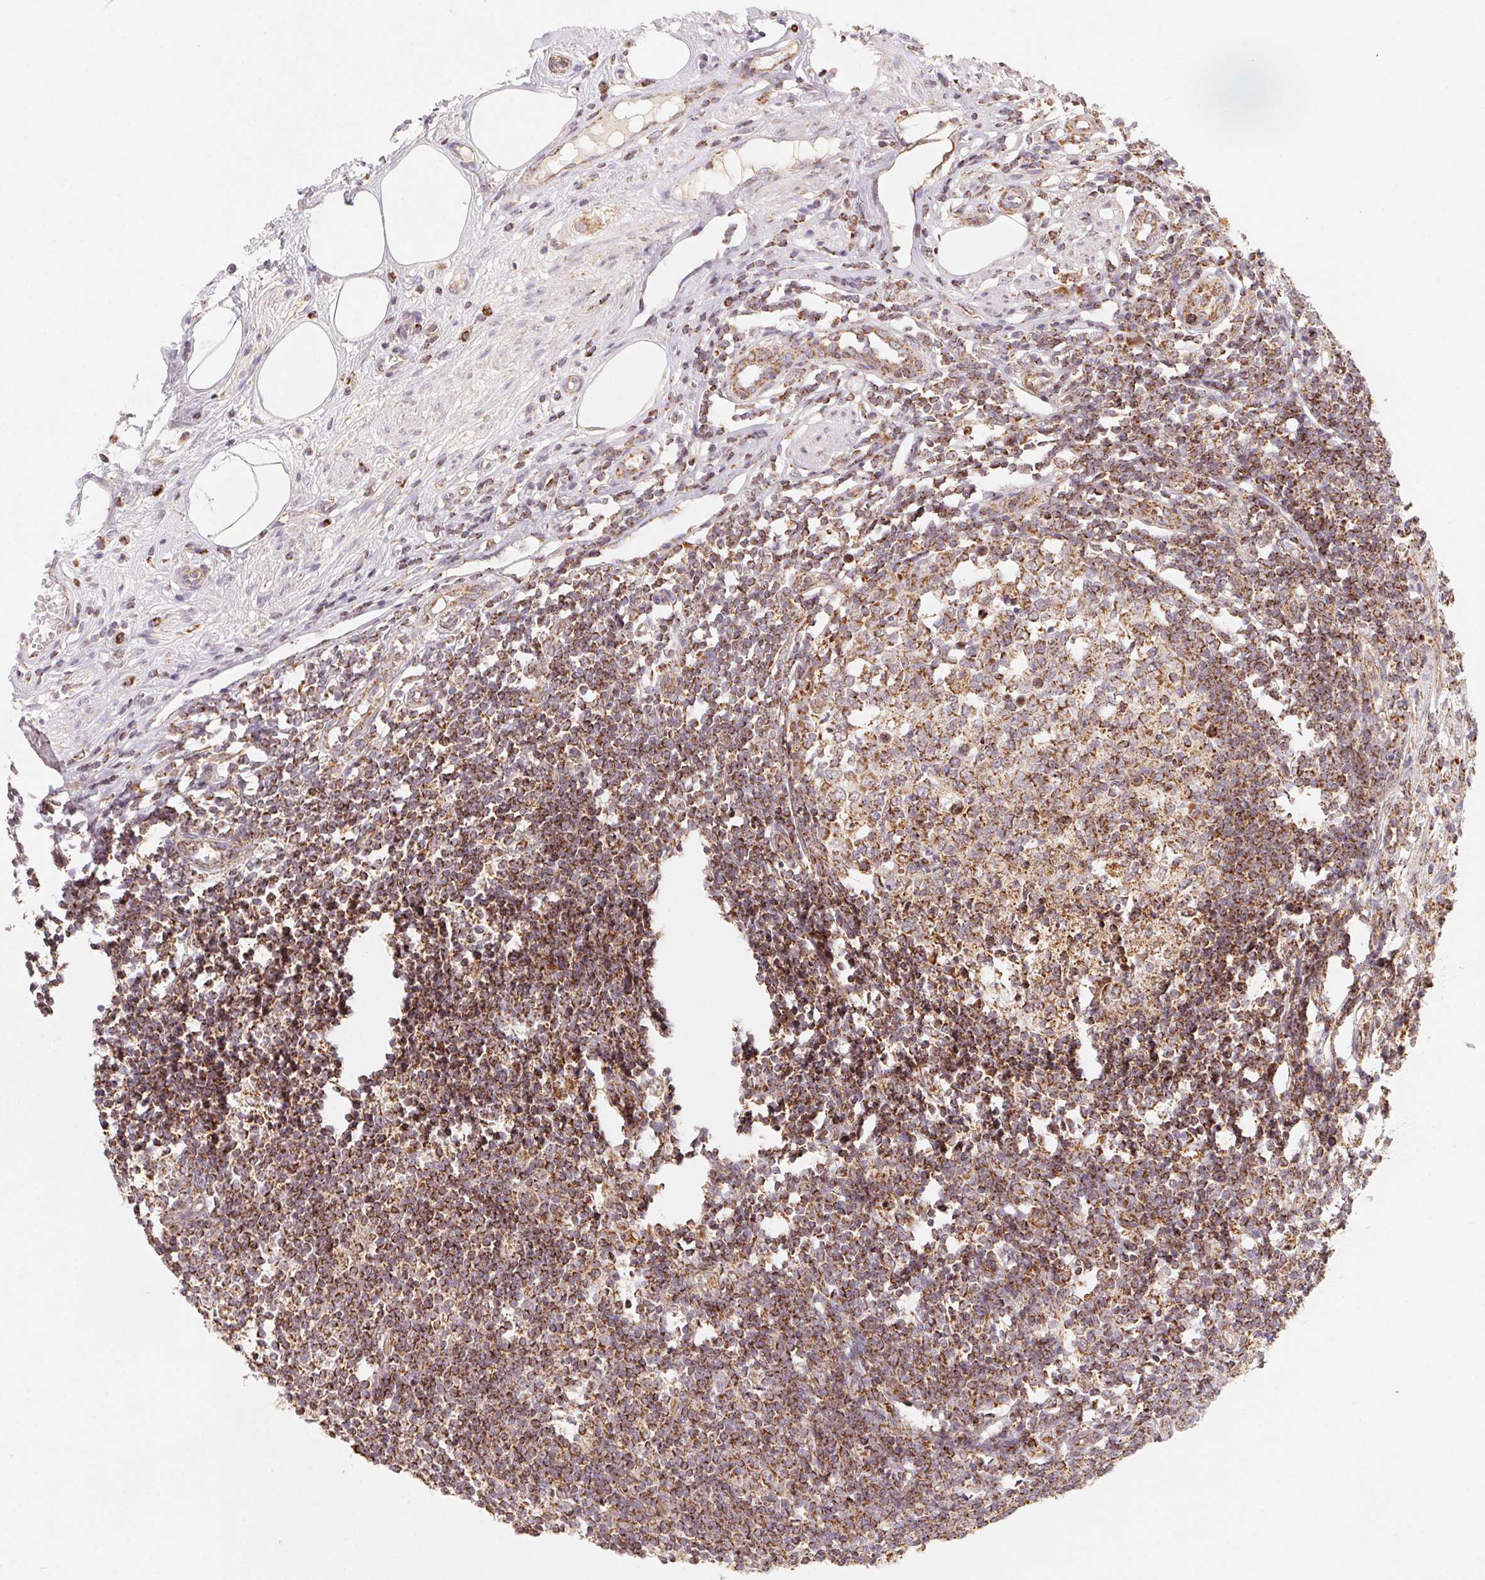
{"staining": {"intensity": "strong", "quantity": ">75%", "location": "cytoplasmic/membranous"}, "tissue": "appendix", "cell_type": "Glandular cells", "image_type": "normal", "snomed": [{"axis": "morphology", "description": "Normal tissue, NOS"}, {"axis": "topography", "description": "Appendix"}], "caption": "A high-resolution image shows IHC staining of unremarkable appendix, which demonstrates strong cytoplasmic/membranous expression in about >75% of glandular cells. (DAB IHC with brightfield microscopy, high magnification).", "gene": "NDUFS6", "patient": {"sex": "female", "age": 56}}